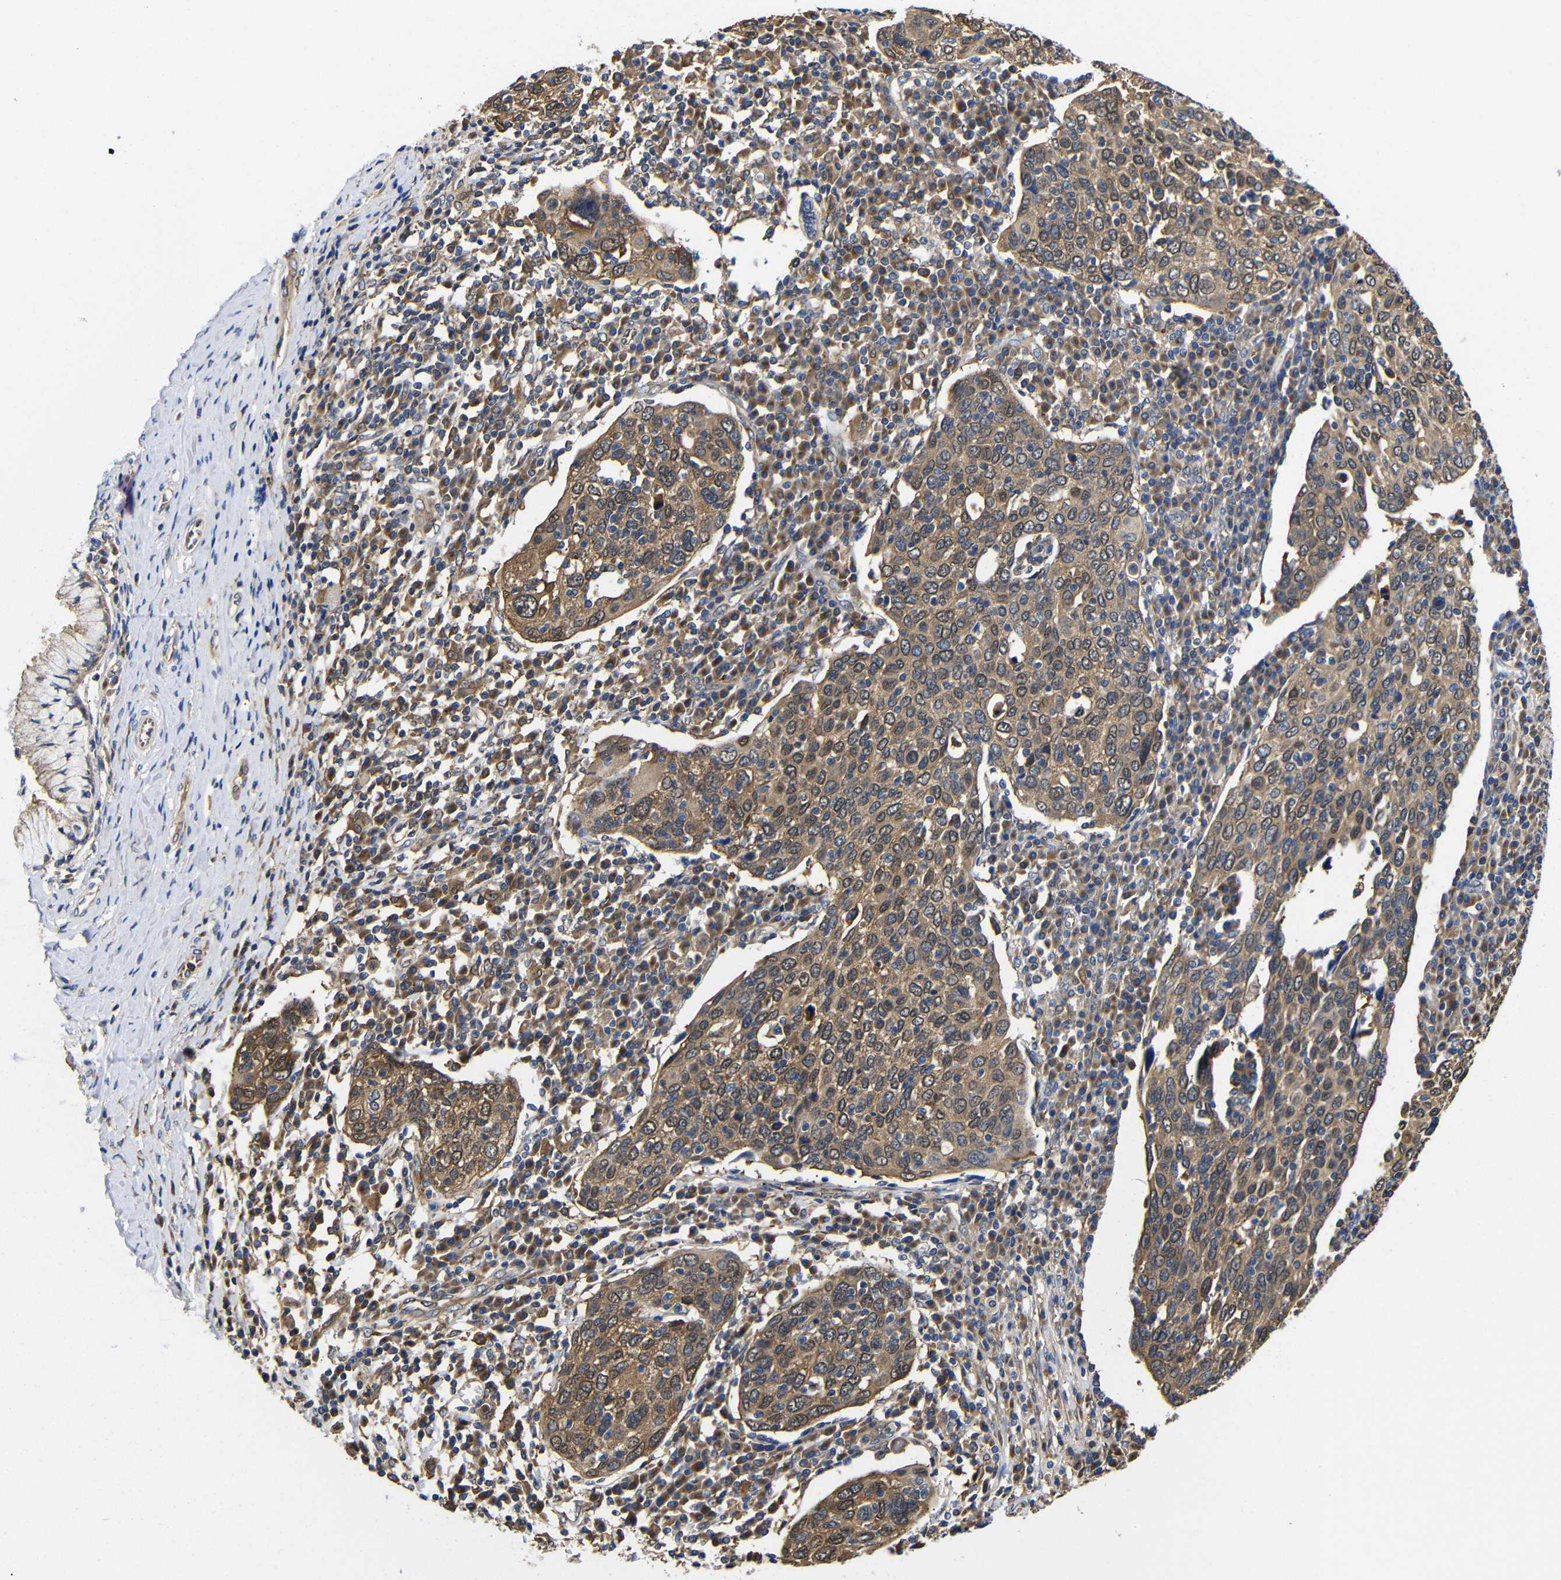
{"staining": {"intensity": "moderate", "quantity": ">75%", "location": "cytoplasmic/membranous"}, "tissue": "cervical cancer", "cell_type": "Tumor cells", "image_type": "cancer", "snomed": [{"axis": "morphology", "description": "Squamous cell carcinoma, NOS"}, {"axis": "topography", "description": "Cervix"}], "caption": "This is an image of IHC staining of squamous cell carcinoma (cervical), which shows moderate staining in the cytoplasmic/membranous of tumor cells.", "gene": "LRRCC1", "patient": {"sex": "female", "age": 40}}